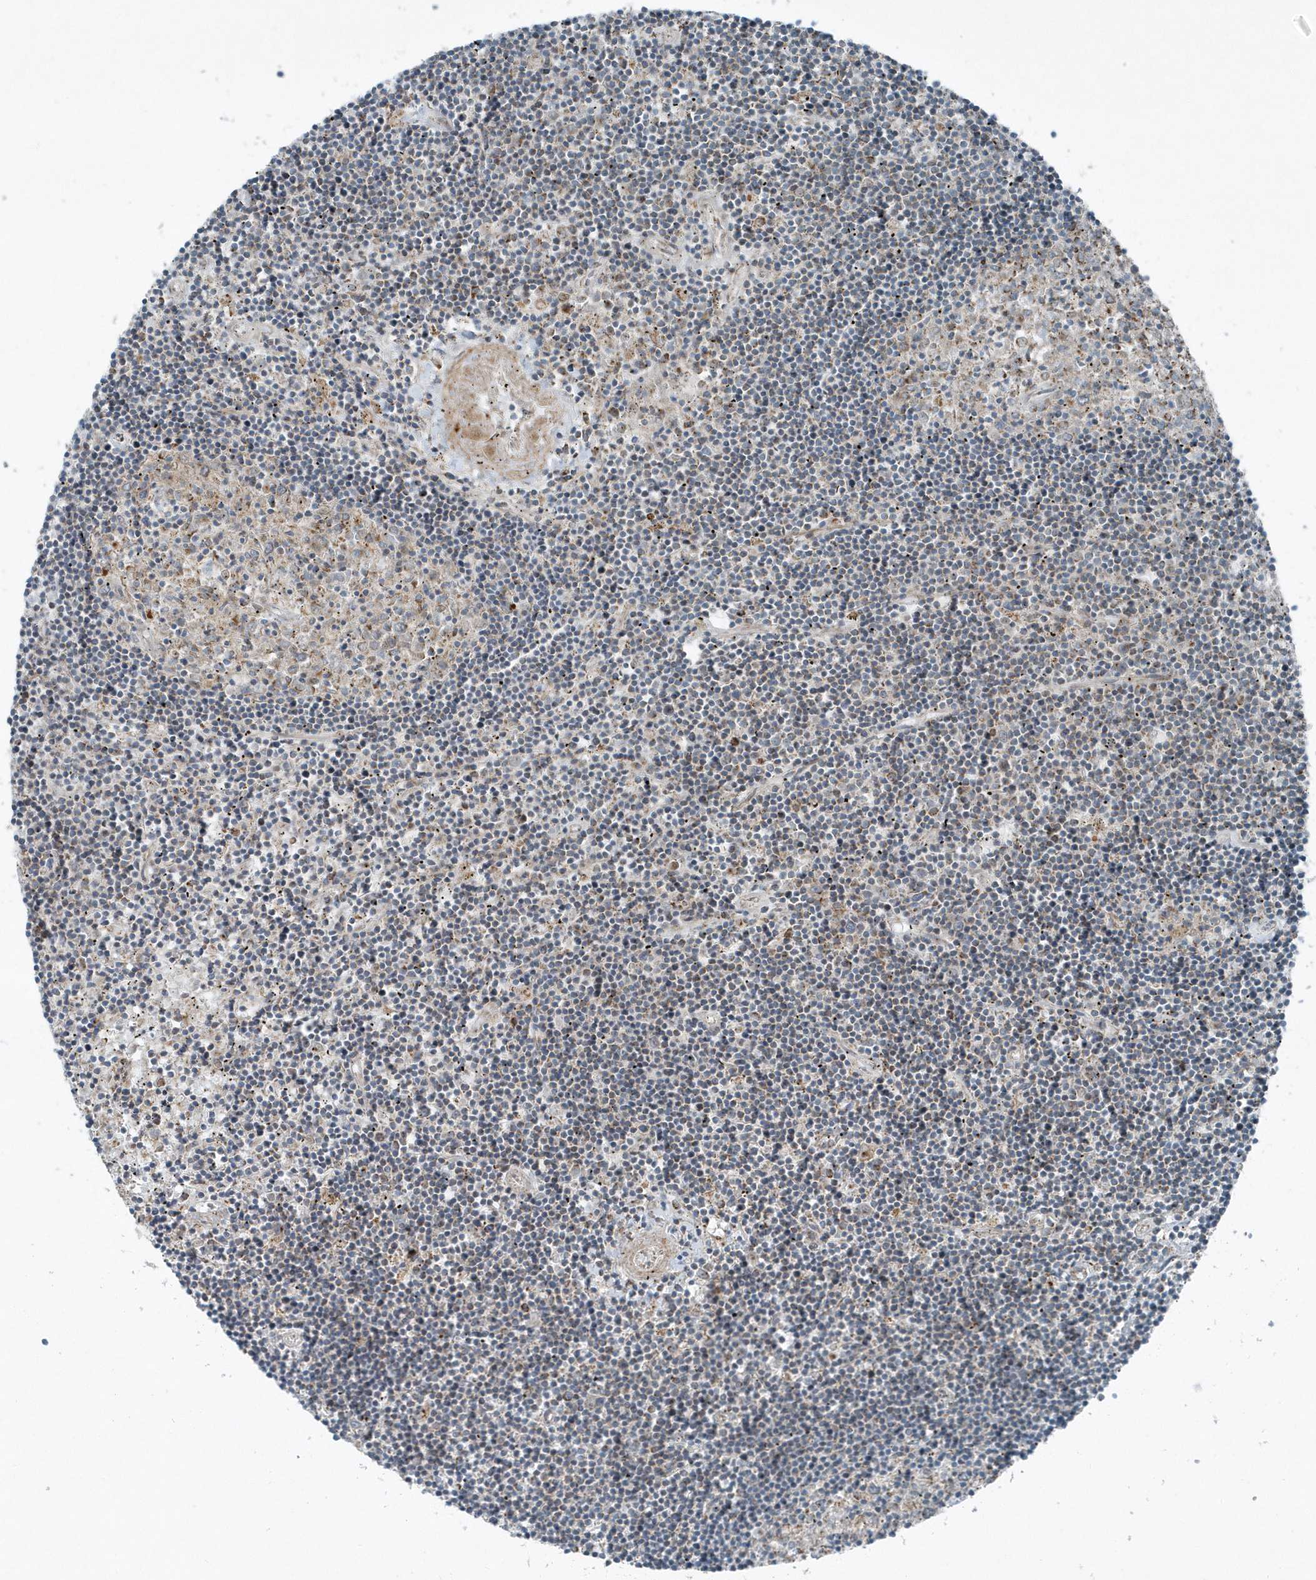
{"staining": {"intensity": "negative", "quantity": "none", "location": "none"}, "tissue": "lymphoma", "cell_type": "Tumor cells", "image_type": "cancer", "snomed": [{"axis": "morphology", "description": "Malignant lymphoma, non-Hodgkin's type, Low grade"}, {"axis": "topography", "description": "Spleen"}], "caption": "IHC of human lymphoma exhibits no staining in tumor cells.", "gene": "GCC2", "patient": {"sex": "male", "age": 76}}